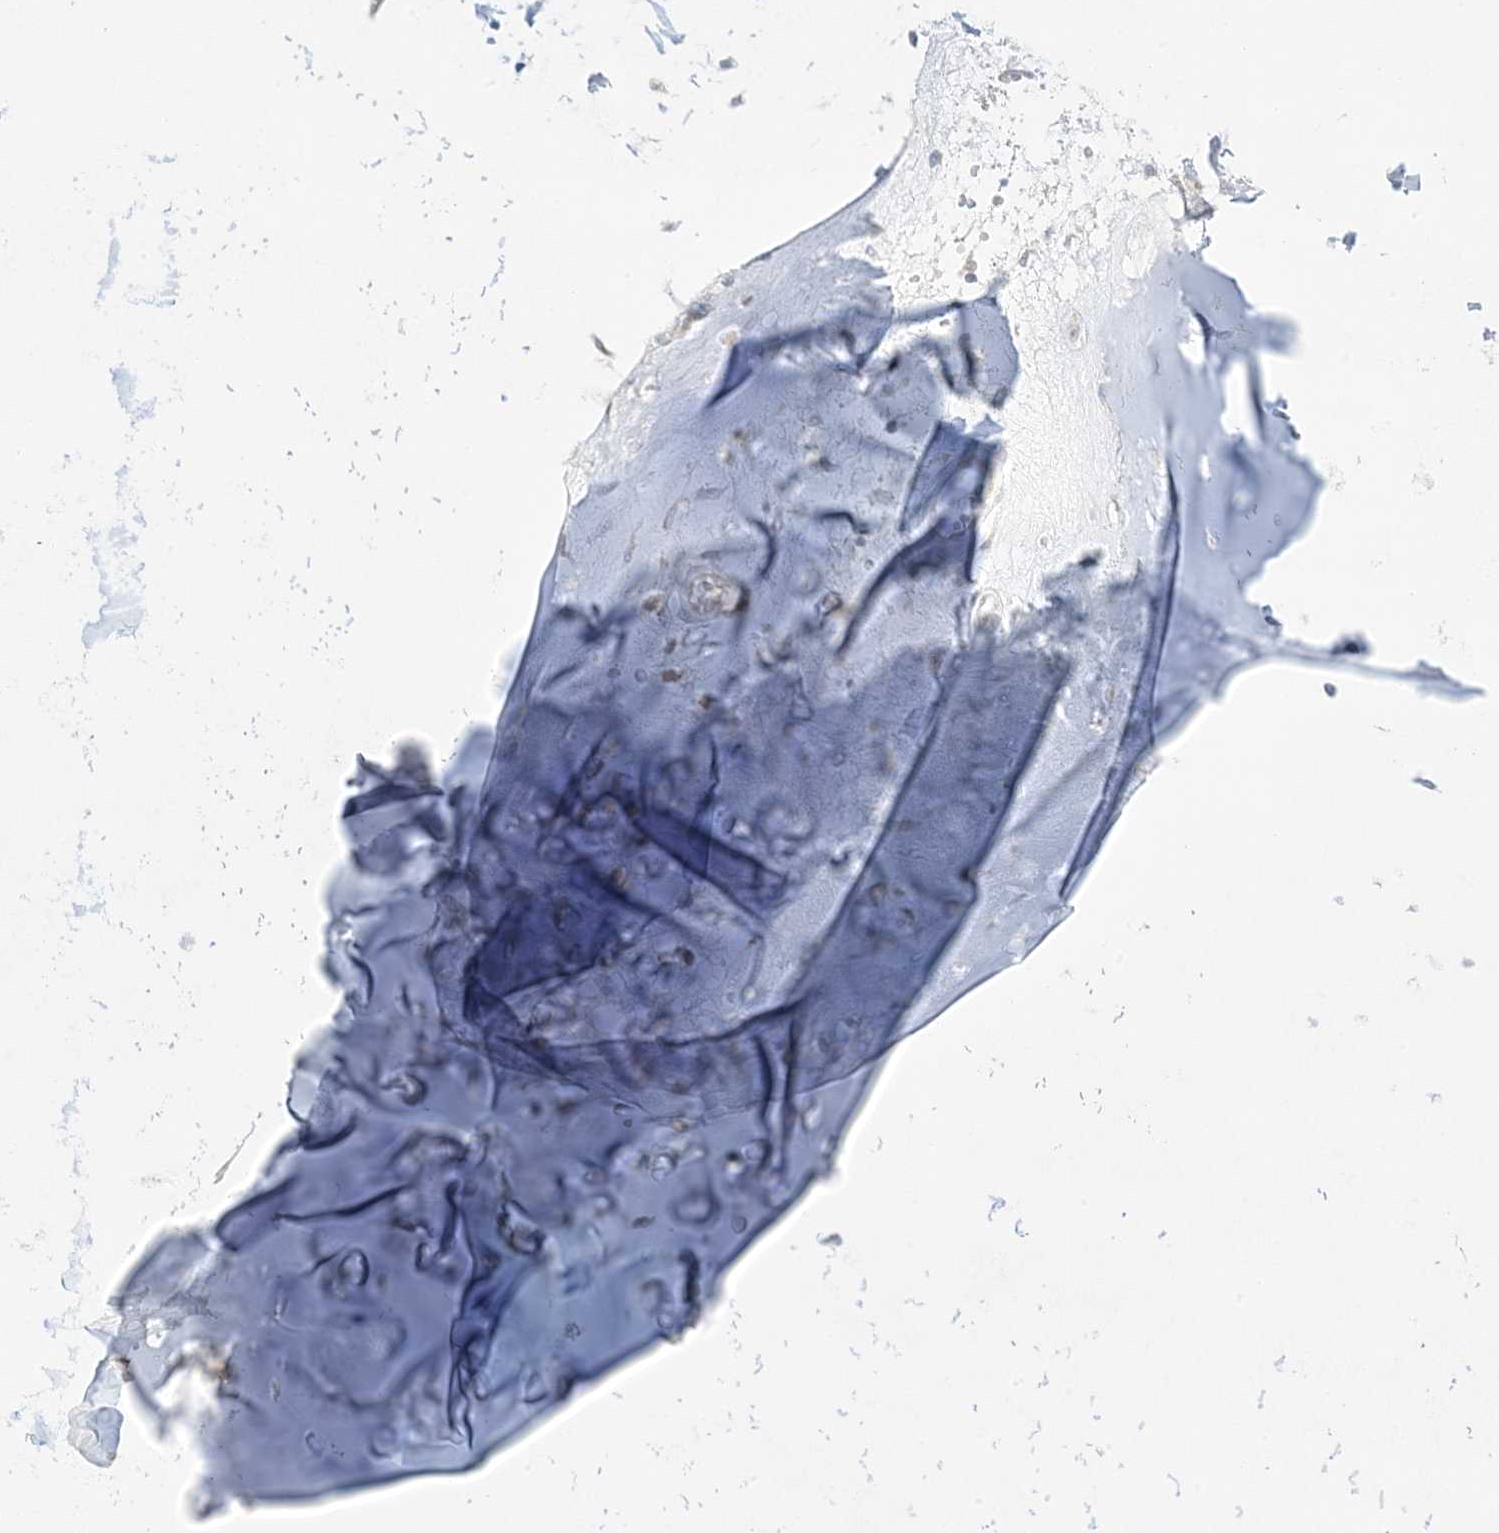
{"staining": {"intensity": "negative", "quantity": "none", "location": "none"}, "tissue": "adipose tissue", "cell_type": "Adipocytes", "image_type": "normal", "snomed": [{"axis": "morphology", "description": "Normal tissue, NOS"}, {"axis": "morphology", "description": "Basal cell carcinoma"}, {"axis": "topography", "description": "Cartilage tissue"}, {"axis": "topography", "description": "Nasopharynx"}, {"axis": "topography", "description": "Oral tissue"}], "caption": "The photomicrograph demonstrates no staining of adipocytes in normal adipose tissue.", "gene": "RPP40", "patient": {"sex": "female", "age": 77}}